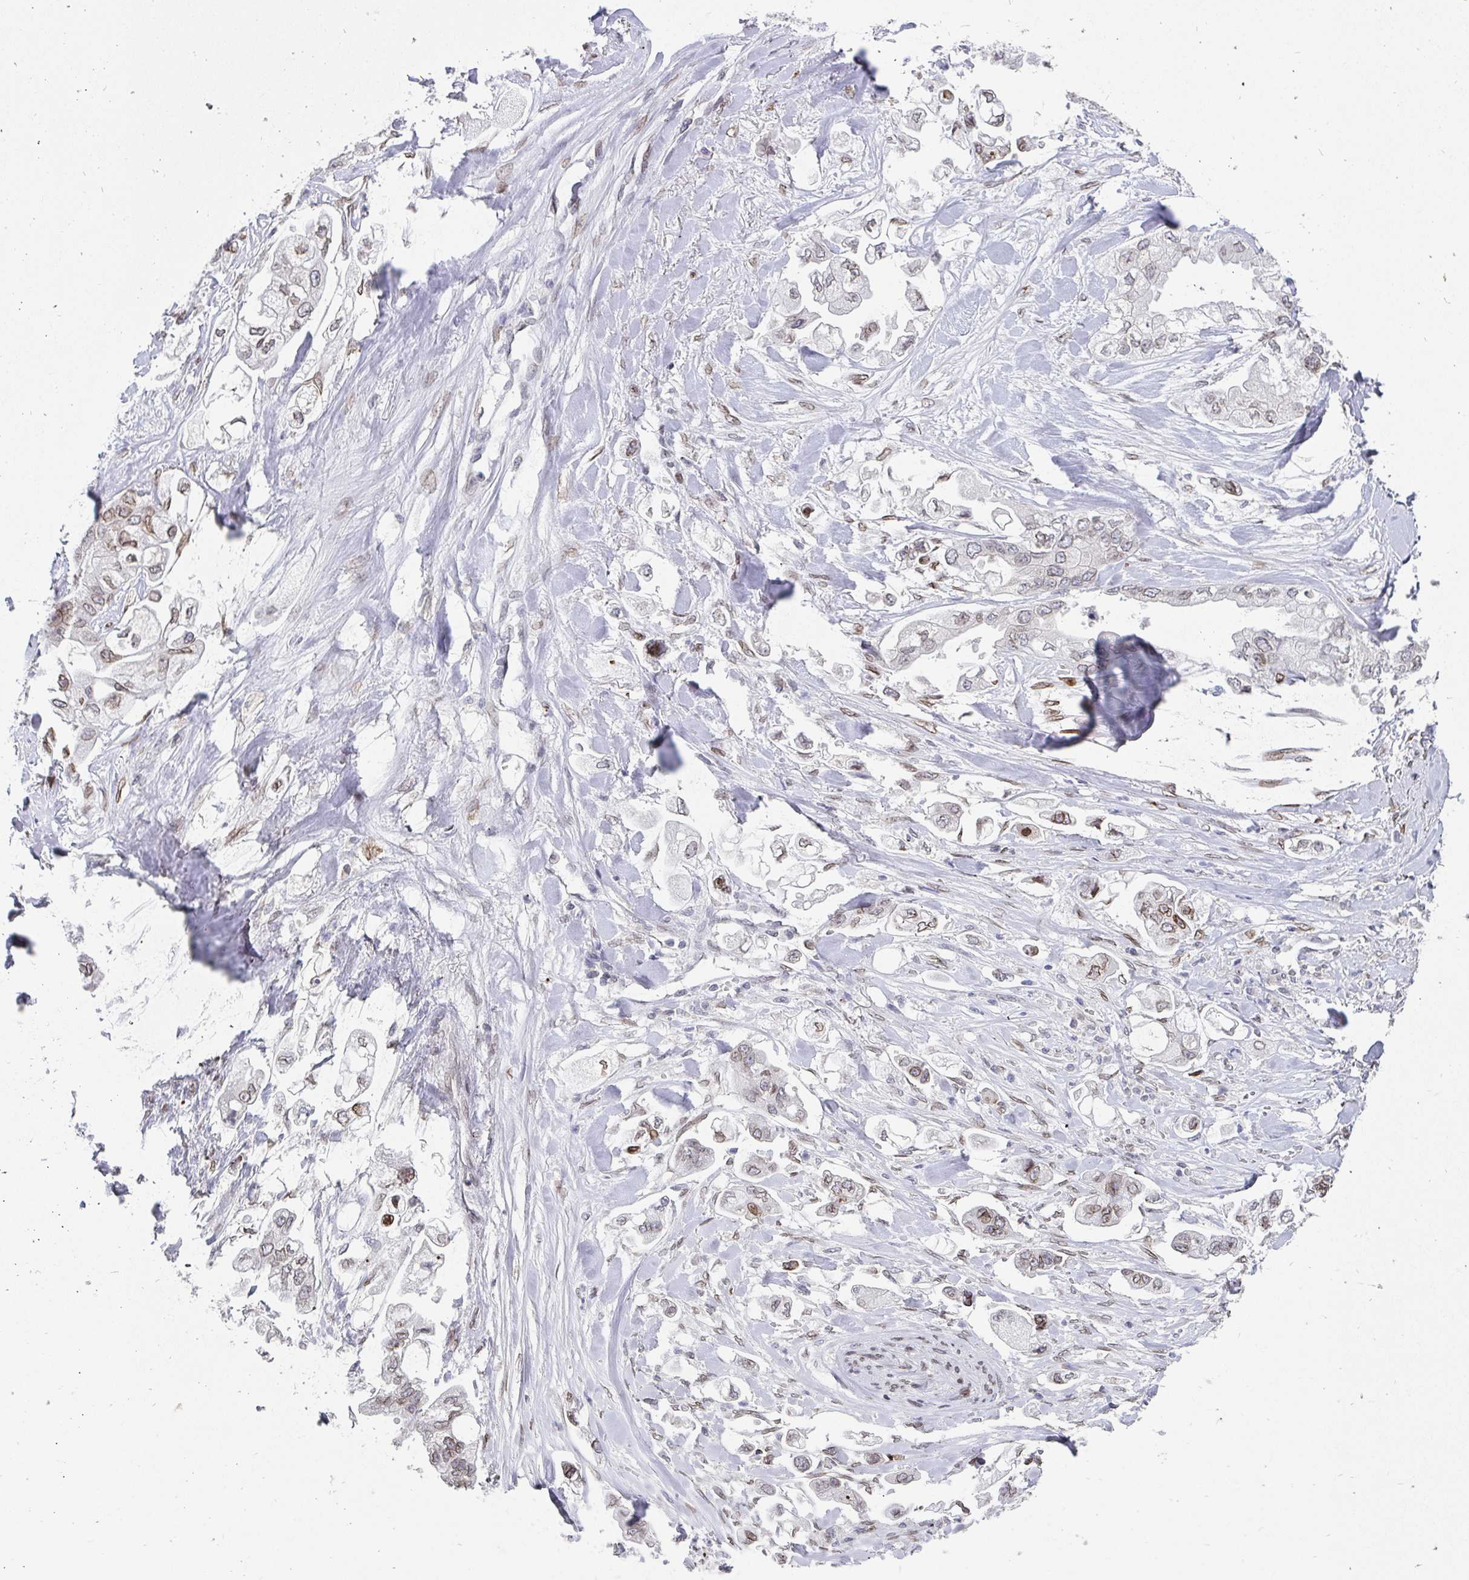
{"staining": {"intensity": "moderate", "quantity": "<25%", "location": "nuclear"}, "tissue": "stomach cancer", "cell_type": "Tumor cells", "image_type": "cancer", "snomed": [{"axis": "morphology", "description": "Adenocarcinoma, NOS"}, {"axis": "topography", "description": "Stomach"}], "caption": "Brown immunohistochemical staining in adenocarcinoma (stomach) shows moderate nuclear expression in about <25% of tumor cells. (Brightfield microscopy of DAB IHC at high magnification).", "gene": "EMD", "patient": {"sex": "male", "age": 62}}